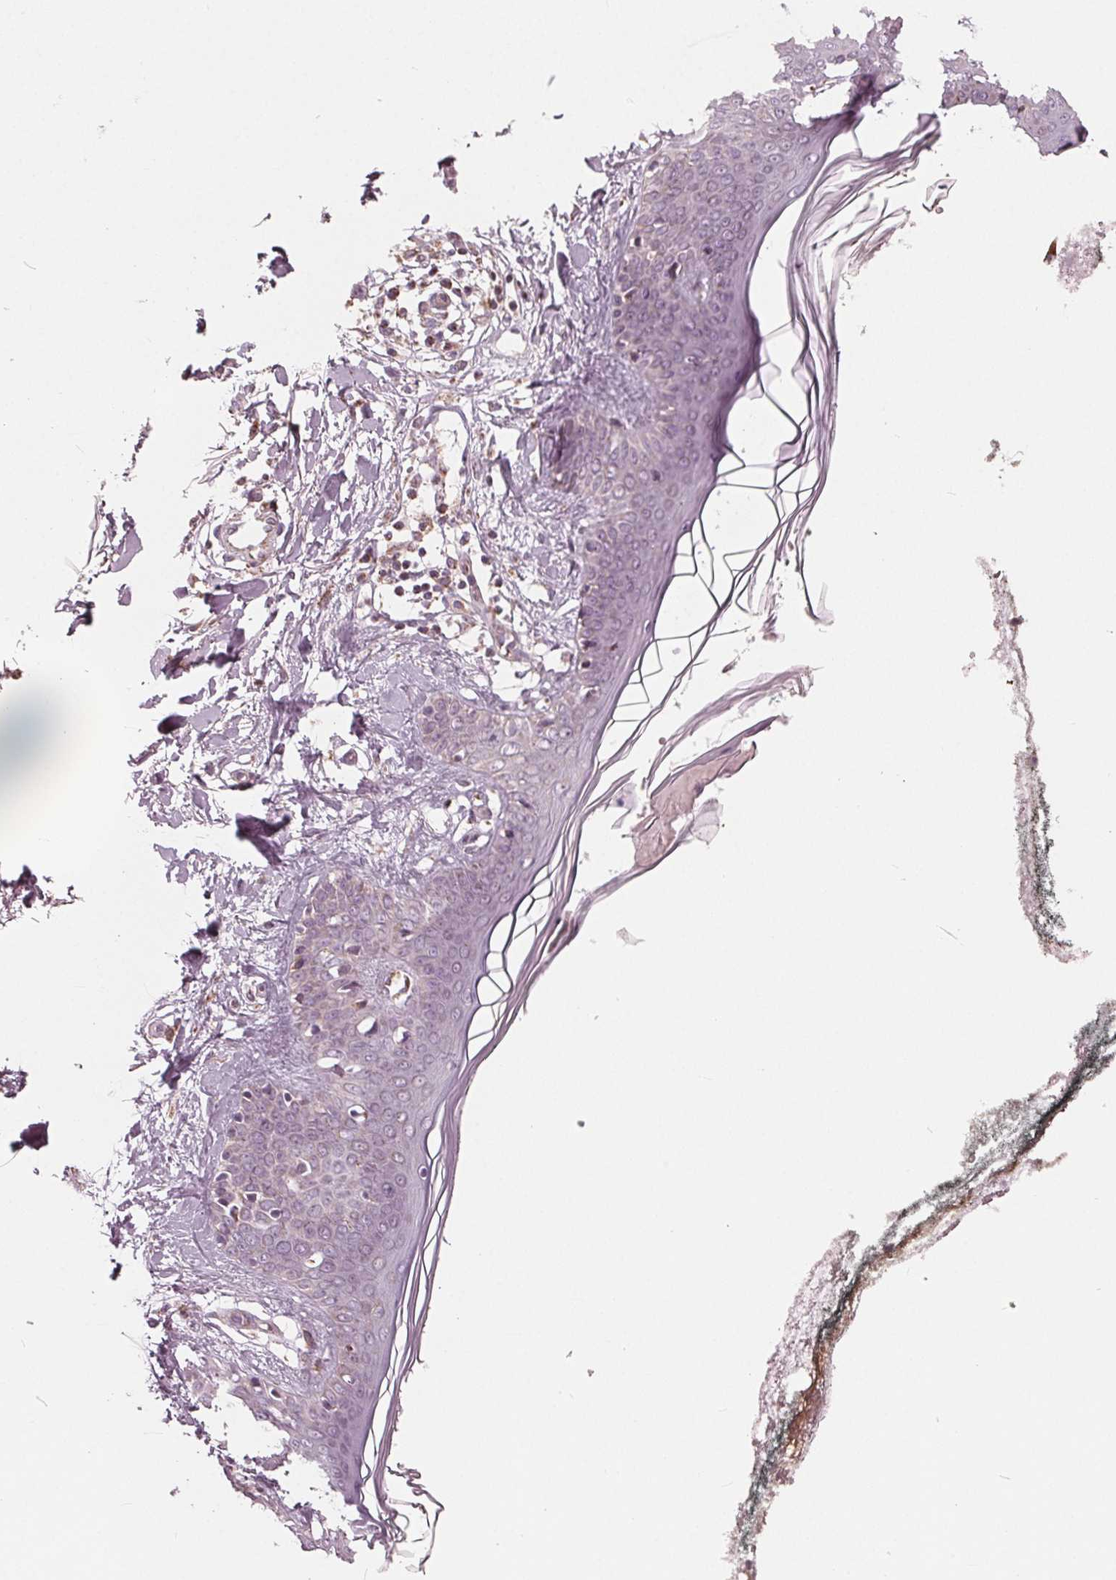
{"staining": {"intensity": "negative", "quantity": "none", "location": "none"}, "tissue": "skin", "cell_type": "Fibroblasts", "image_type": "normal", "snomed": [{"axis": "morphology", "description": "Normal tissue, NOS"}, {"axis": "topography", "description": "Skin"}], "caption": "Immunohistochemical staining of normal human skin displays no significant expression in fibroblasts. The staining was performed using DAB to visualize the protein expression in brown, while the nuclei were stained in blue with hematoxylin (Magnification: 20x).", "gene": "DCAF4L2", "patient": {"sex": "female", "age": 34}}